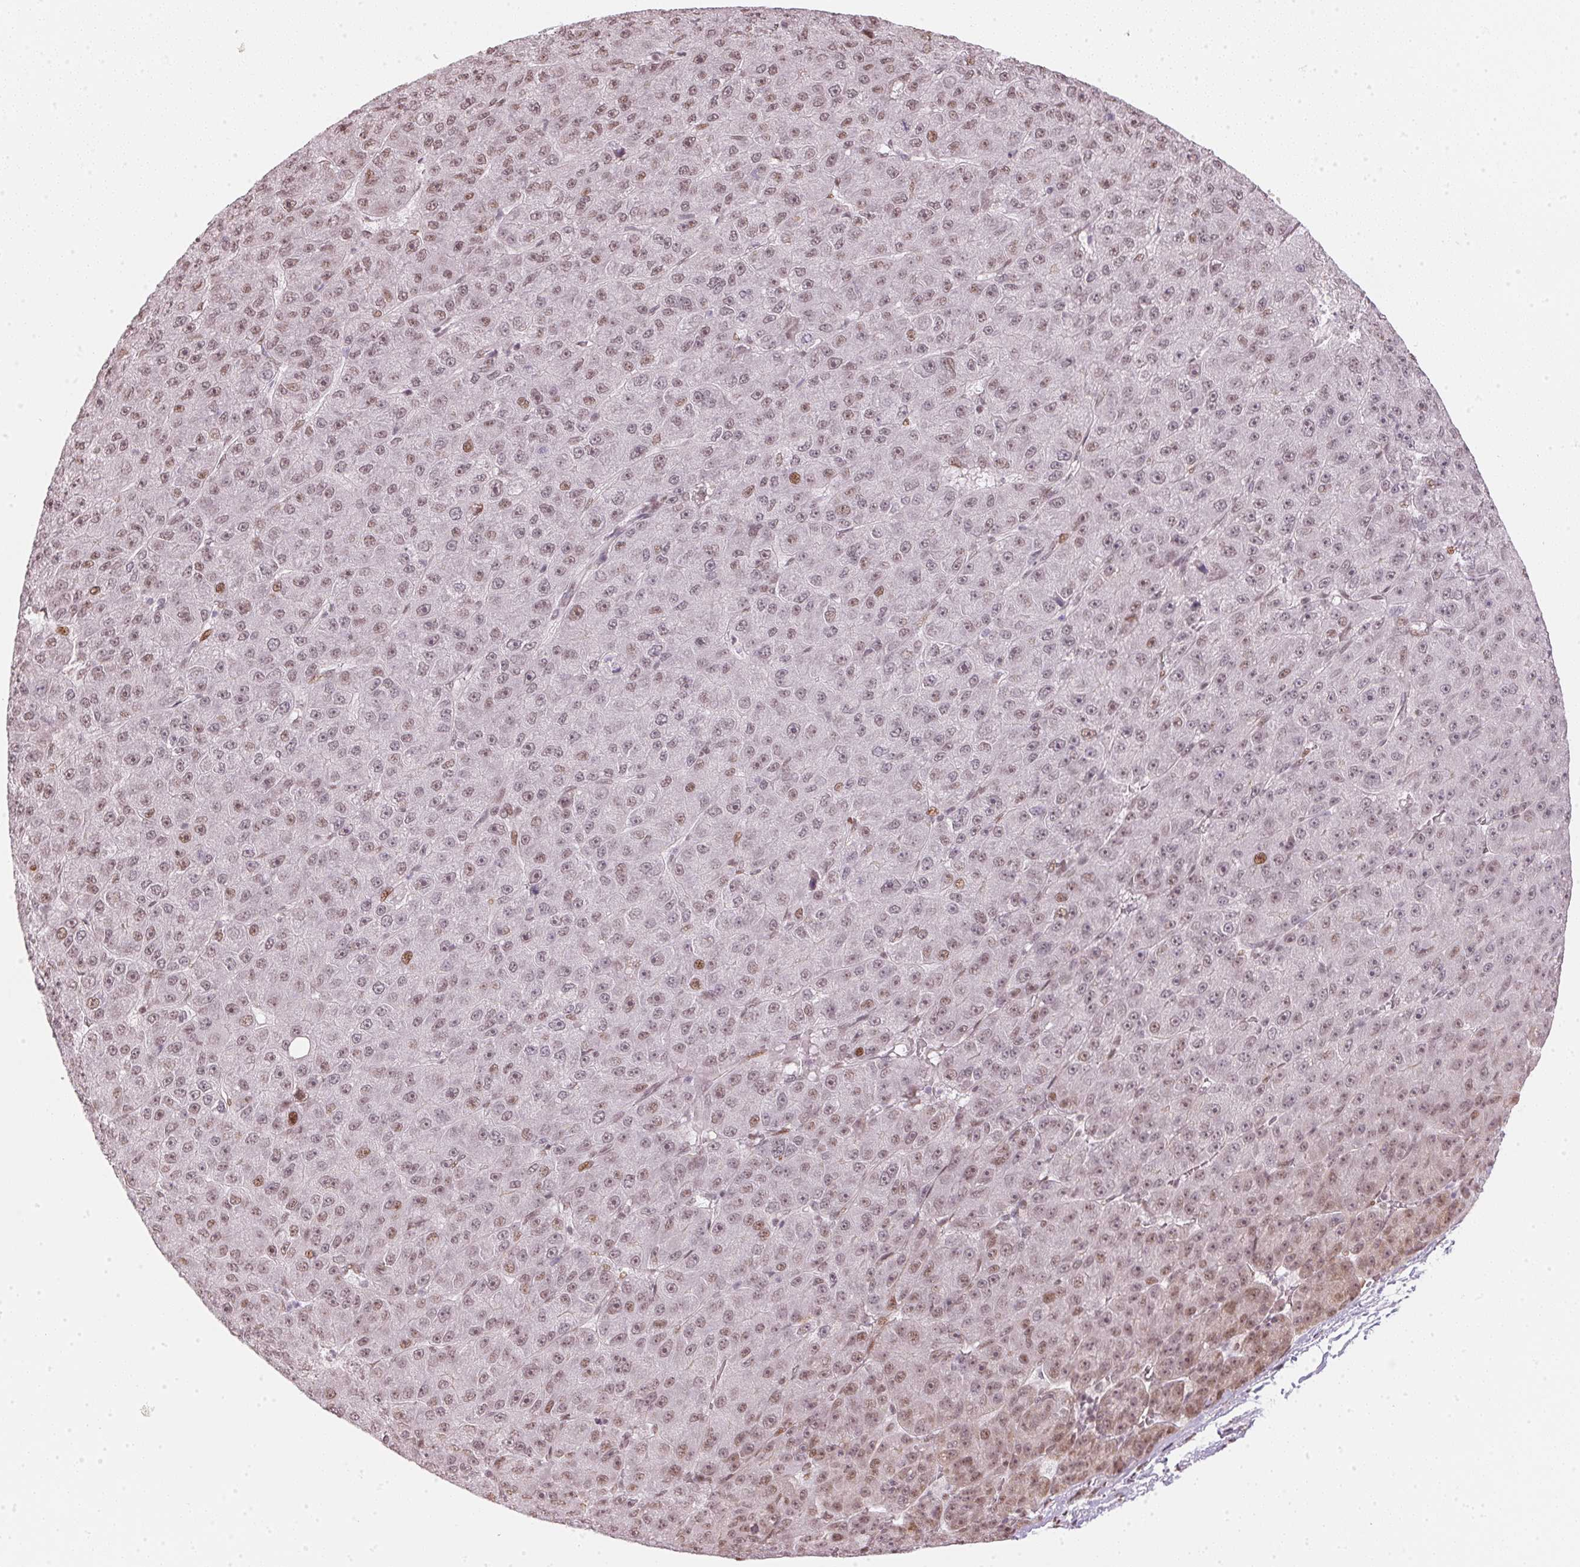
{"staining": {"intensity": "weak", "quantity": "25%-75%", "location": "nuclear"}, "tissue": "liver cancer", "cell_type": "Tumor cells", "image_type": "cancer", "snomed": [{"axis": "morphology", "description": "Carcinoma, Hepatocellular, NOS"}, {"axis": "topography", "description": "Liver"}], "caption": "Protein staining exhibits weak nuclear positivity in approximately 25%-75% of tumor cells in hepatocellular carcinoma (liver).", "gene": "KAT6A", "patient": {"sex": "male", "age": 67}}